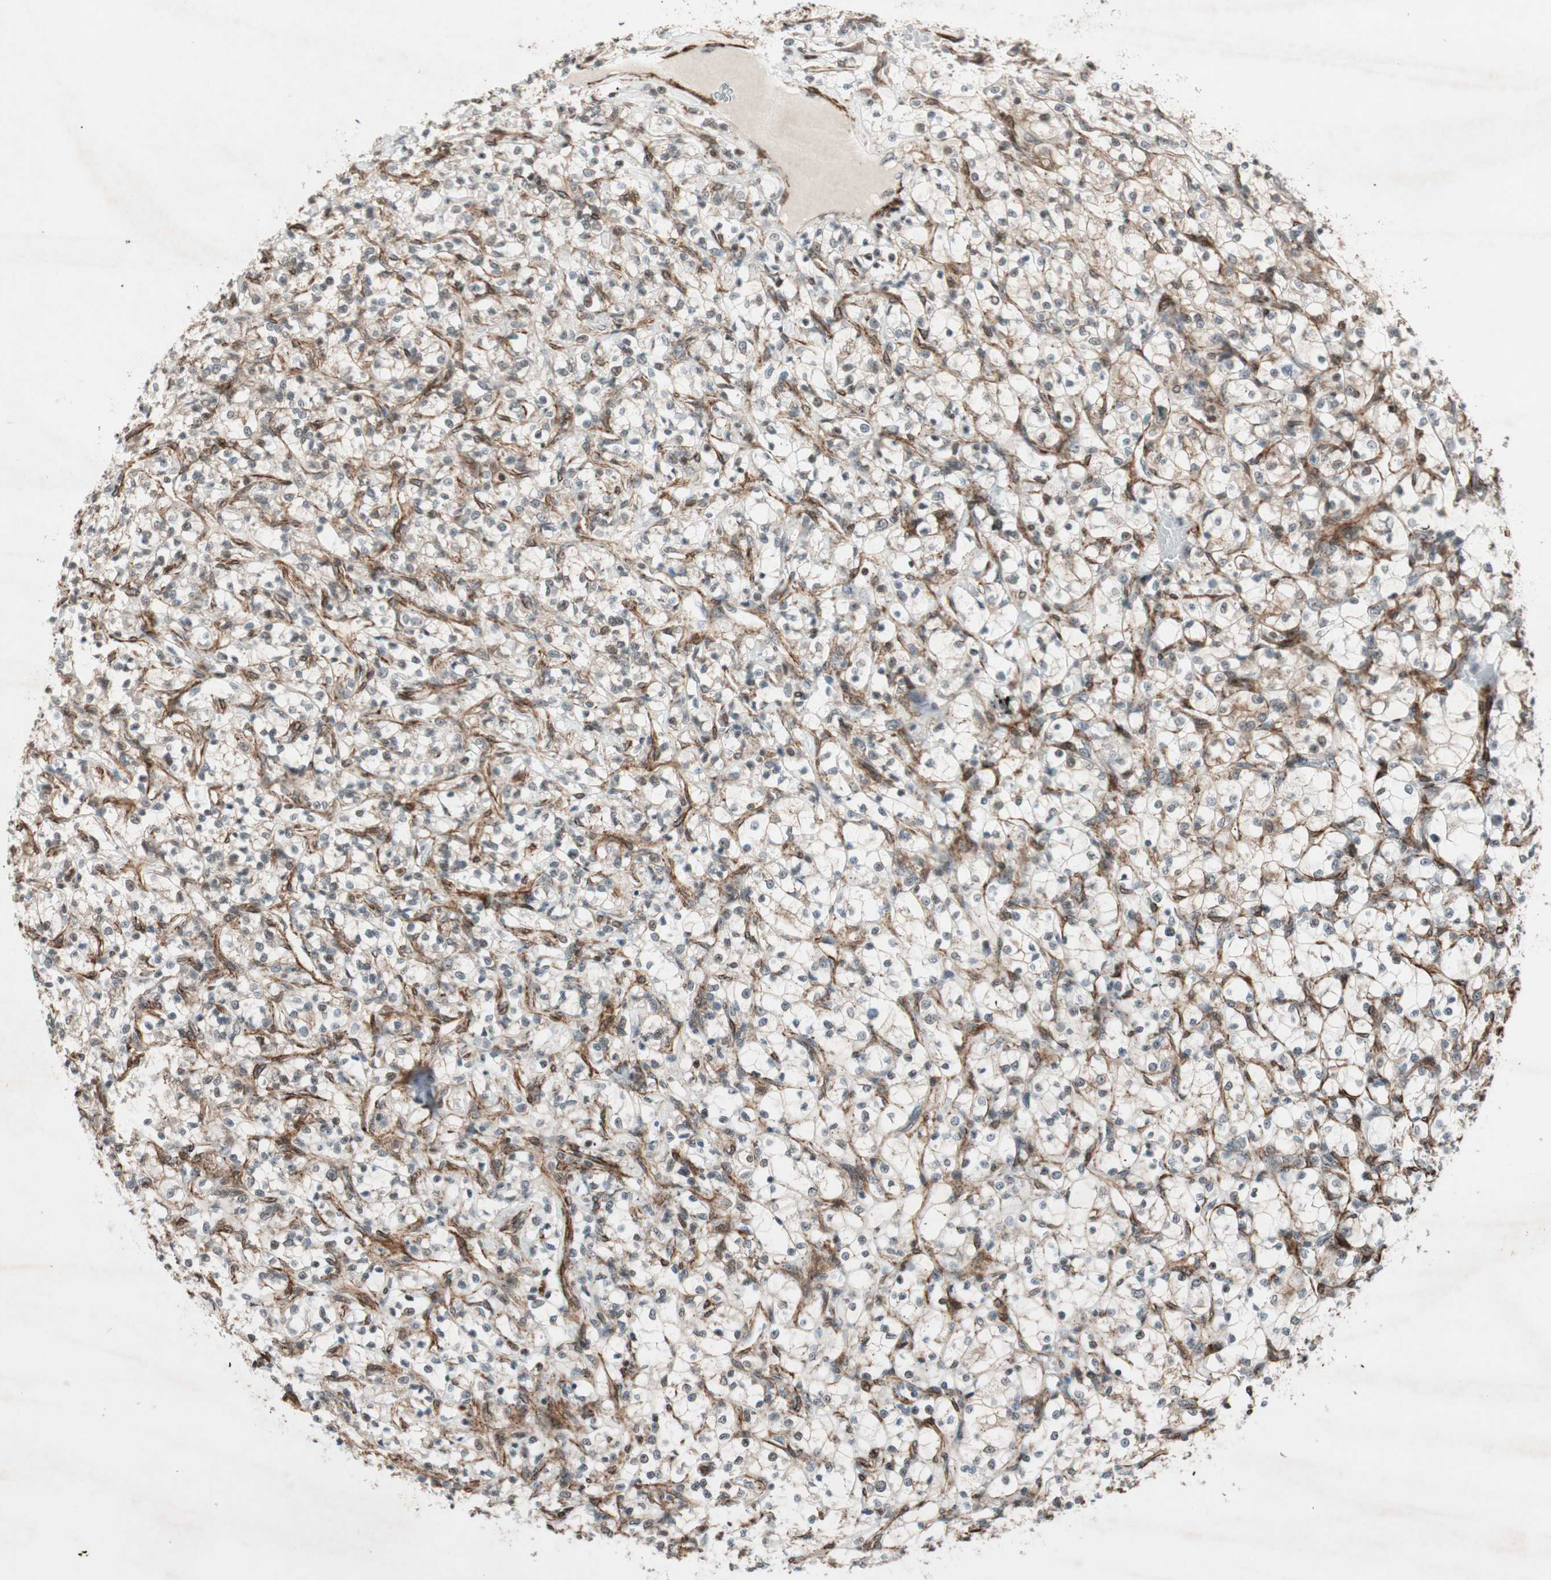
{"staining": {"intensity": "negative", "quantity": "none", "location": "none"}, "tissue": "renal cancer", "cell_type": "Tumor cells", "image_type": "cancer", "snomed": [{"axis": "morphology", "description": "Adenocarcinoma, NOS"}, {"axis": "topography", "description": "Kidney"}], "caption": "The micrograph reveals no significant positivity in tumor cells of adenocarcinoma (renal).", "gene": "CDK19", "patient": {"sex": "female", "age": 69}}